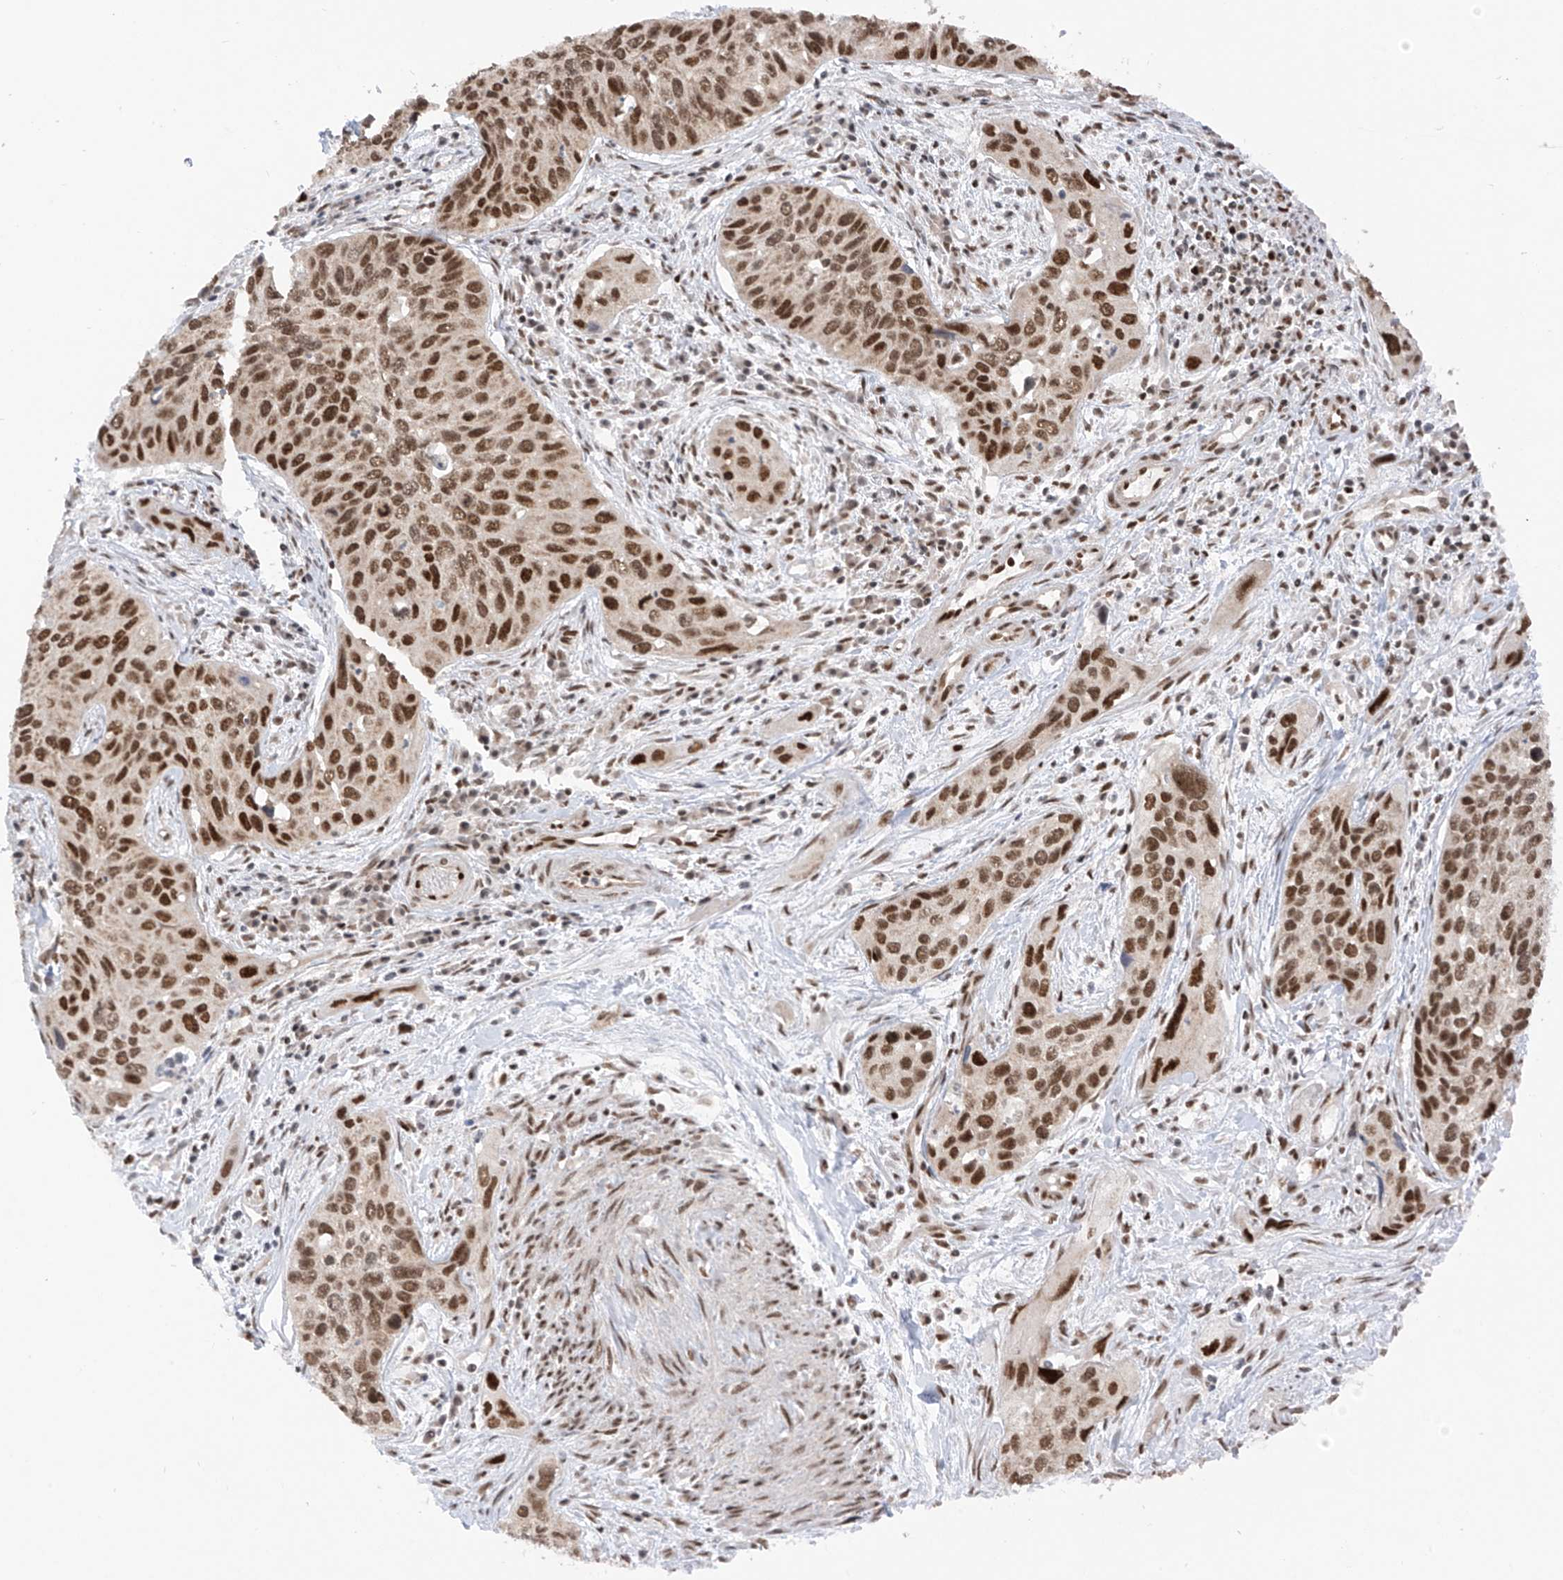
{"staining": {"intensity": "strong", "quantity": ">75%", "location": "cytoplasmic/membranous"}, "tissue": "cervical cancer", "cell_type": "Tumor cells", "image_type": "cancer", "snomed": [{"axis": "morphology", "description": "Squamous cell carcinoma, NOS"}, {"axis": "topography", "description": "Cervix"}], "caption": "About >75% of tumor cells in human squamous cell carcinoma (cervical) exhibit strong cytoplasmic/membranous protein staining as visualized by brown immunohistochemical staining.", "gene": "AURKAIP1", "patient": {"sex": "female", "age": 55}}